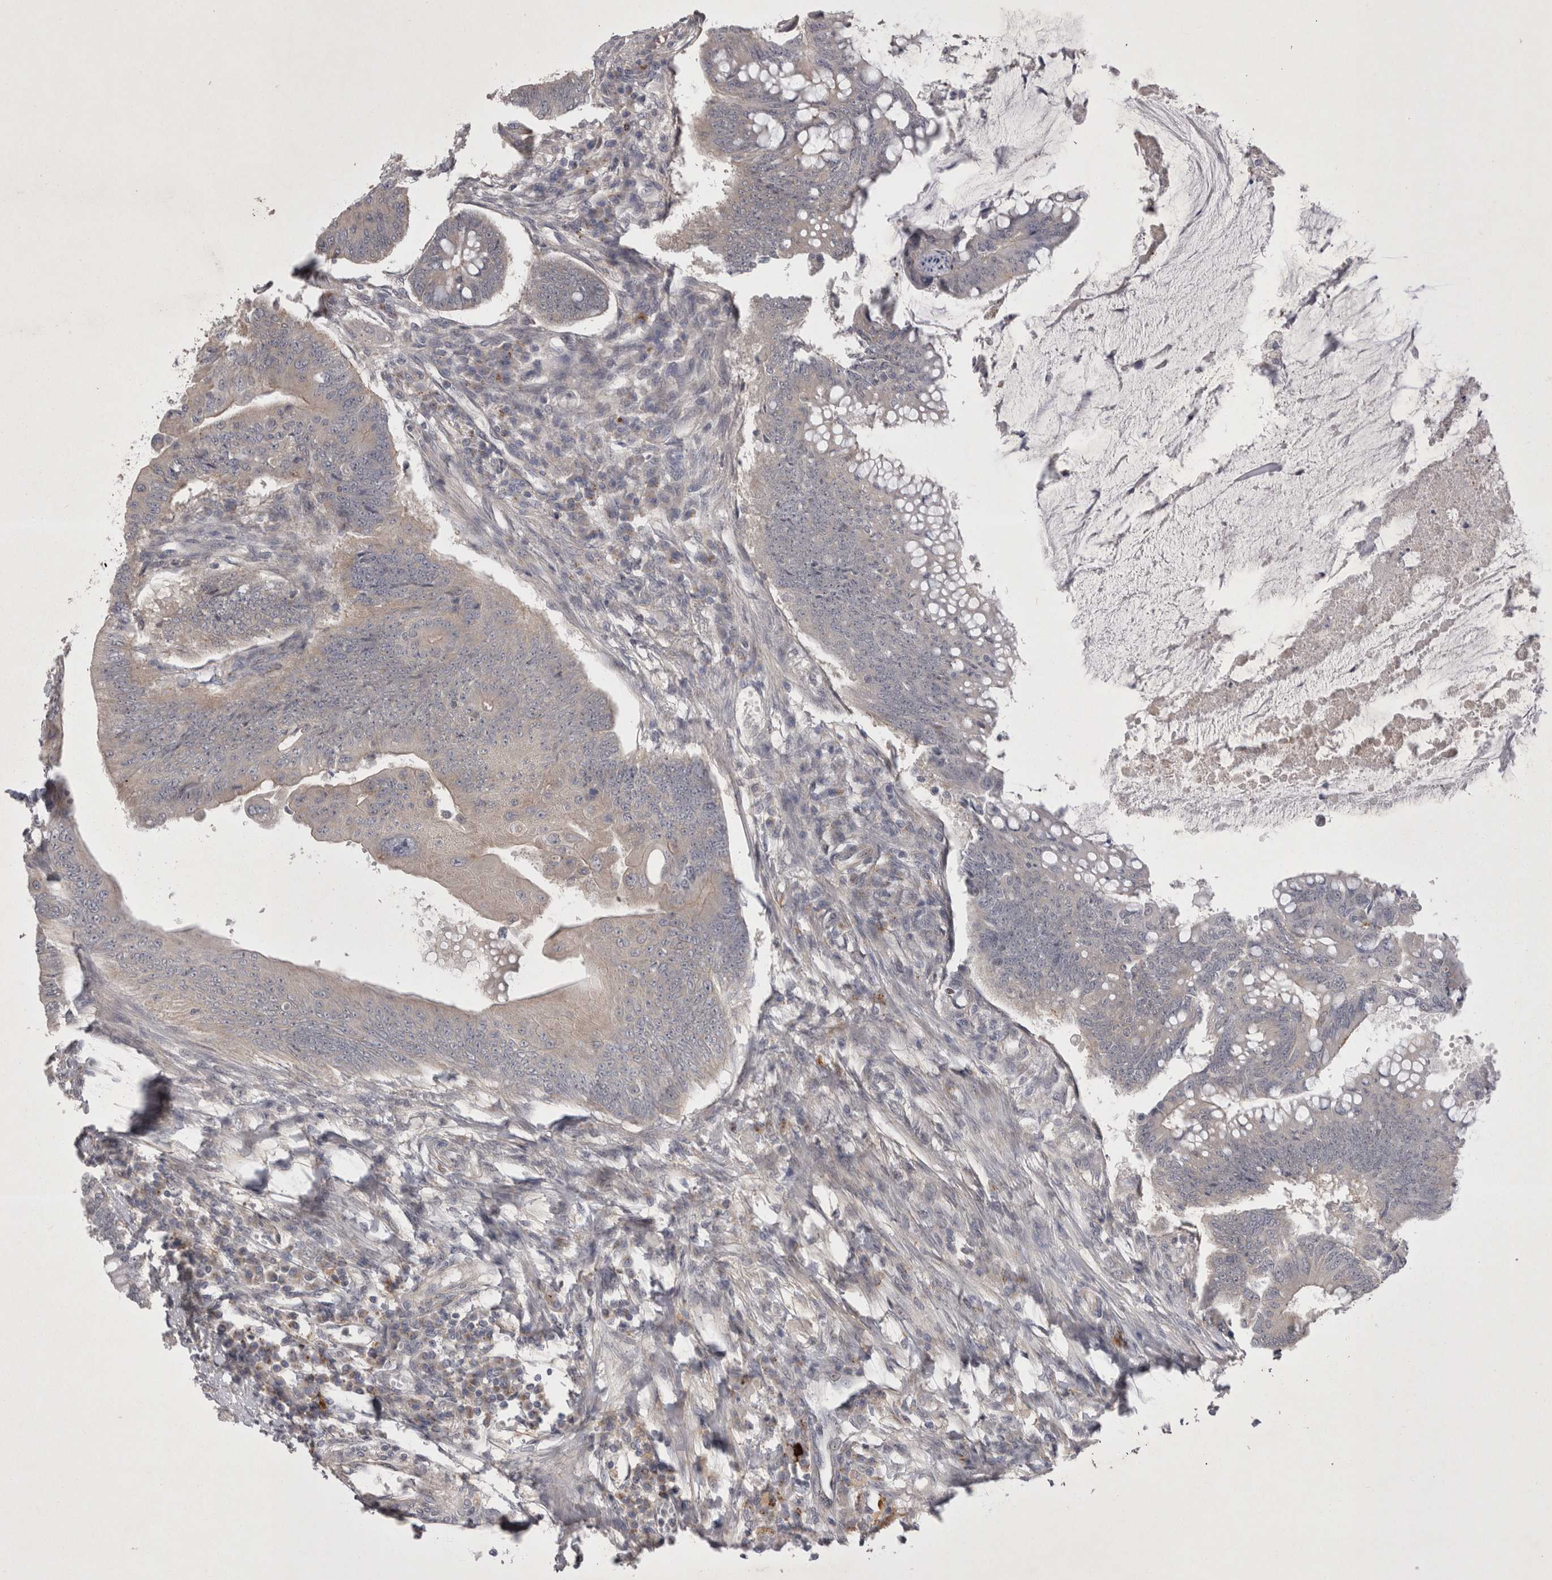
{"staining": {"intensity": "negative", "quantity": "none", "location": "none"}, "tissue": "colorectal cancer", "cell_type": "Tumor cells", "image_type": "cancer", "snomed": [{"axis": "morphology", "description": "Adenoma, NOS"}, {"axis": "morphology", "description": "Adenocarcinoma, NOS"}, {"axis": "topography", "description": "Colon"}], "caption": "This is an immunohistochemistry (IHC) photomicrograph of colorectal cancer (adenocarcinoma). There is no positivity in tumor cells.", "gene": "CTBS", "patient": {"sex": "male", "age": 79}}